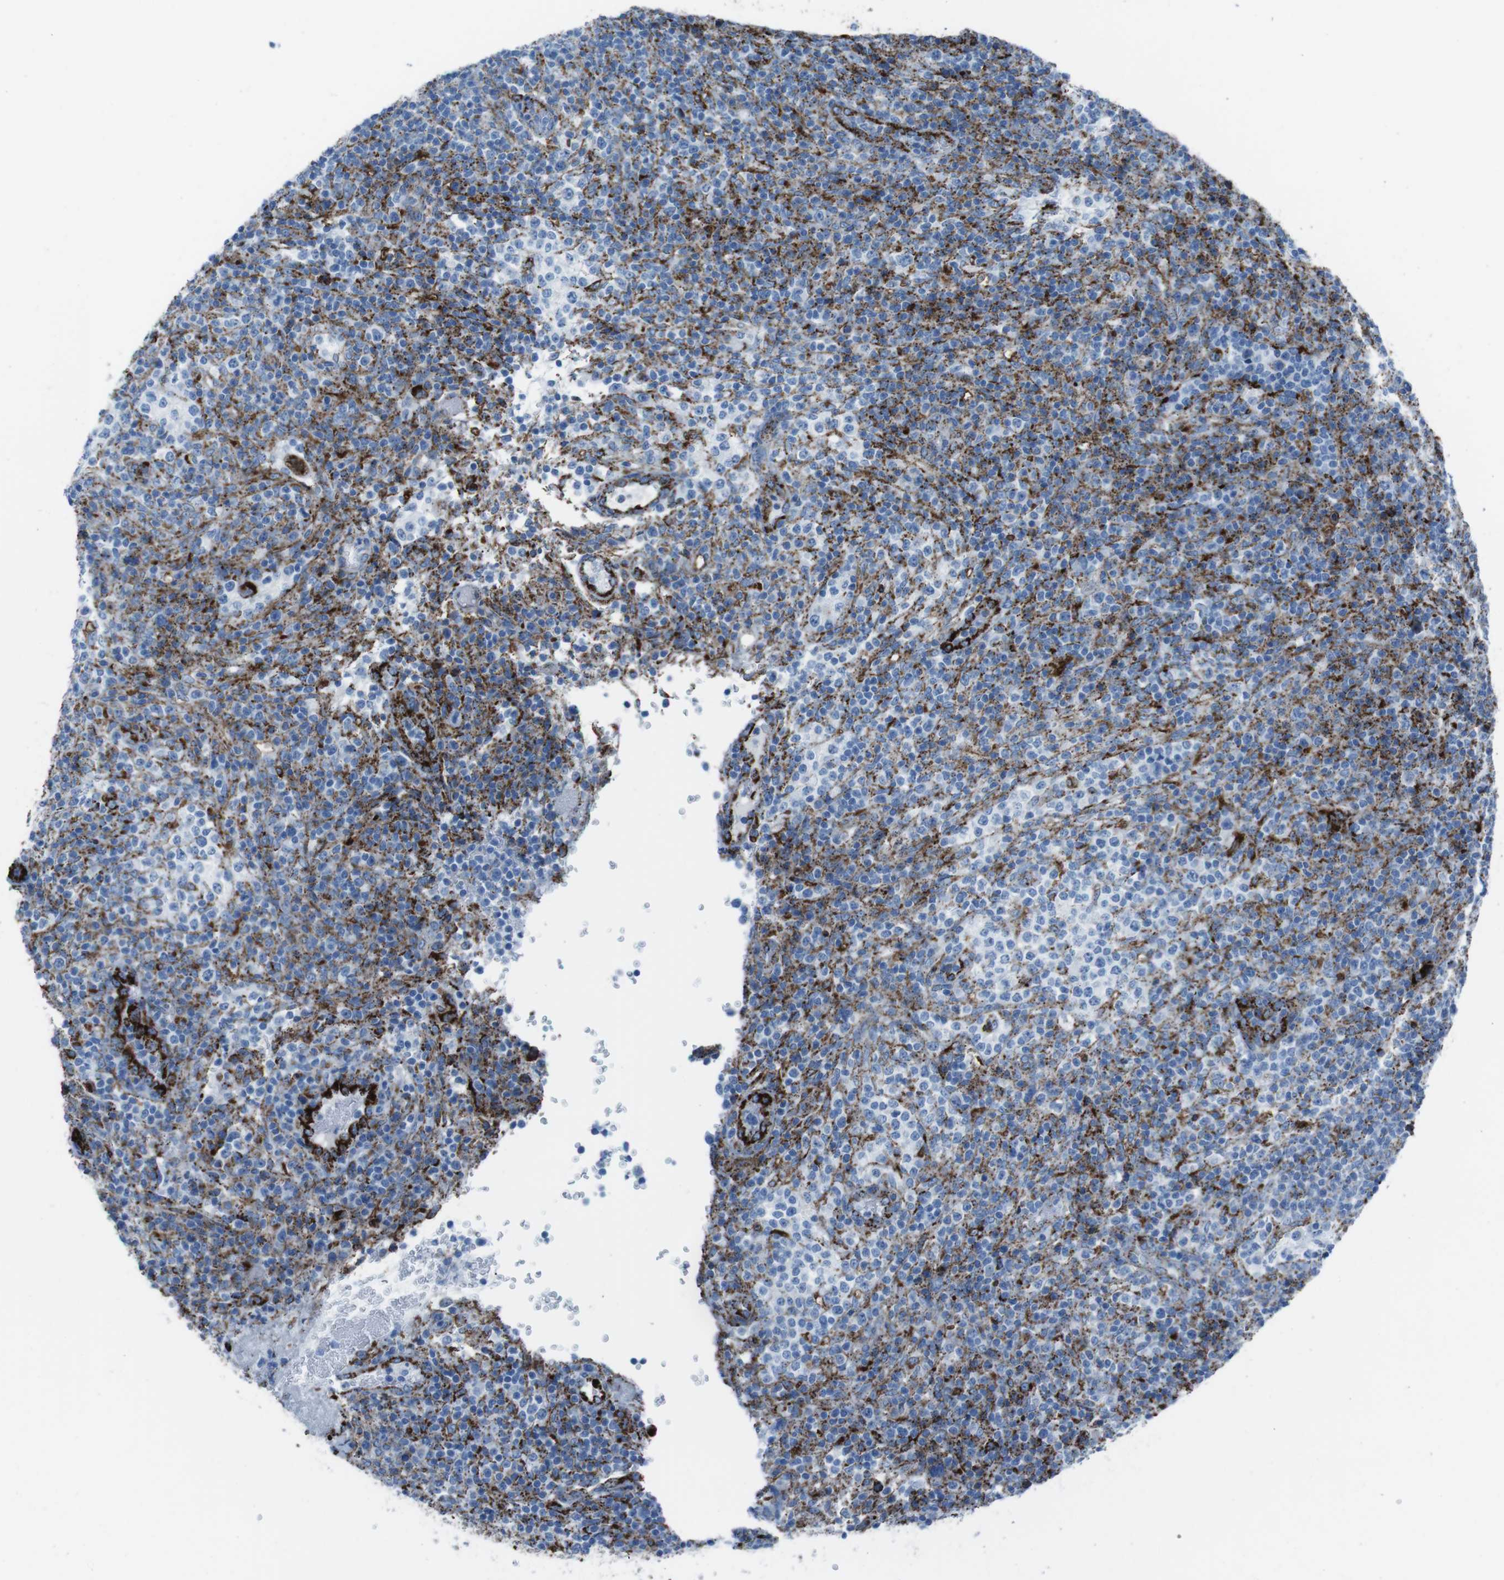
{"staining": {"intensity": "strong", "quantity": "<25%", "location": "cytoplasmic/membranous"}, "tissue": "lymphoma", "cell_type": "Tumor cells", "image_type": "cancer", "snomed": [{"axis": "morphology", "description": "Malignant lymphoma, non-Hodgkin's type, High grade"}, {"axis": "topography", "description": "Lymph node"}], "caption": "Human high-grade malignant lymphoma, non-Hodgkin's type stained for a protein (brown) reveals strong cytoplasmic/membranous positive staining in approximately <25% of tumor cells.", "gene": "SCARB2", "patient": {"sex": "female", "age": 76}}